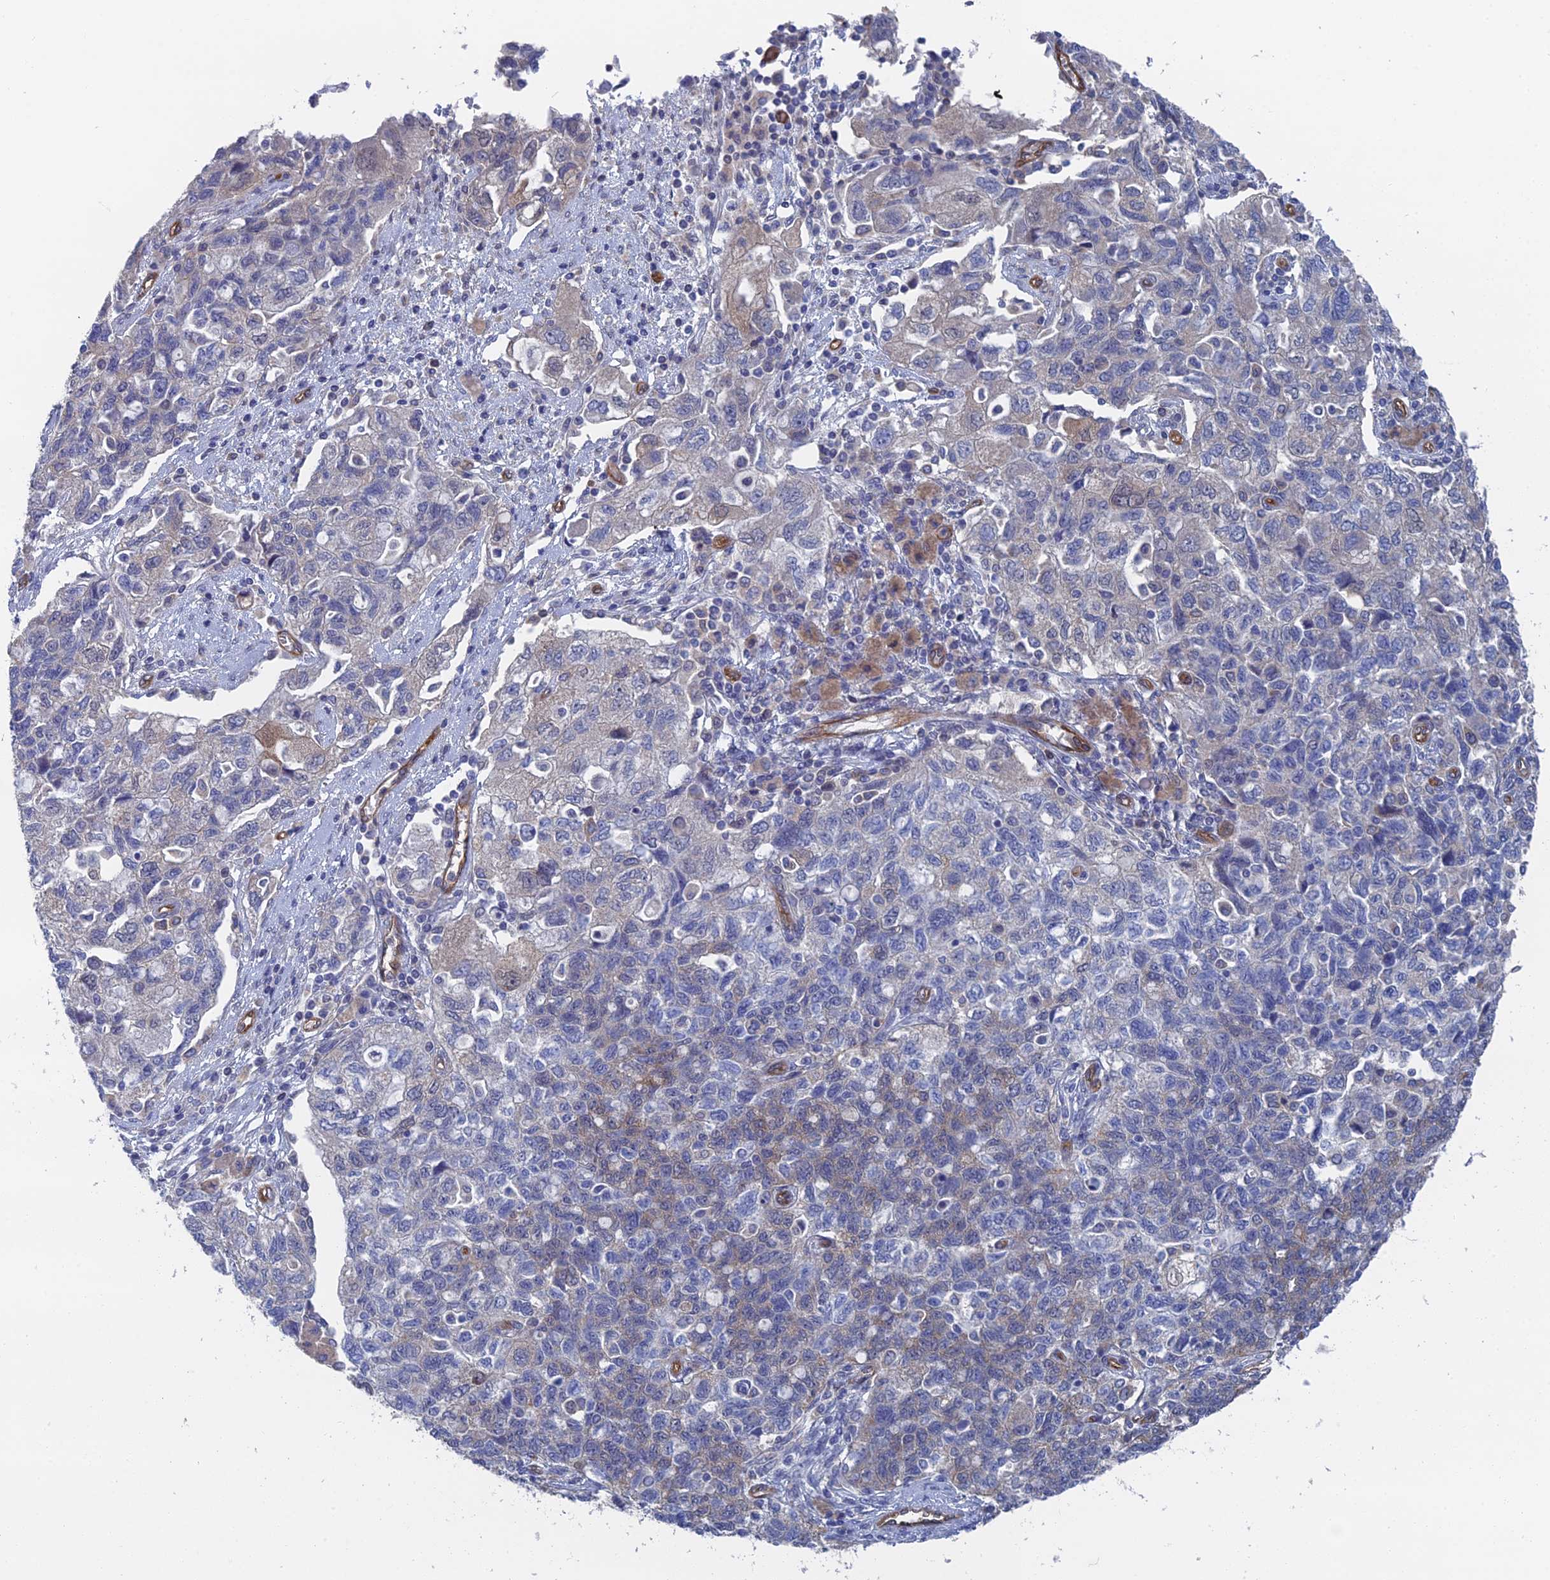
{"staining": {"intensity": "negative", "quantity": "none", "location": "none"}, "tissue": "ovarian cancer", "cell_type": "Tumor cells", "image_type": "cancer", "snomed": [{"axis": "morphology", "description": "Carcinoma, NOS"}, {"axis": "morphology", "description": "Cystadenocarcinoma, serous, NOS"}, {"axis": "topography", "description": "Ovary"}], "caption": "The immunohistochemistry histopathology image has no significant positivity in tumor cells of ovarian serous cystadenocarcinoma tissue. (DAB immunohistochemistry (IHC) visualized using brightfield microscopy, high magnification).", "gene": "ARAP3", "patient": {"sex": "female", "age": 69}}